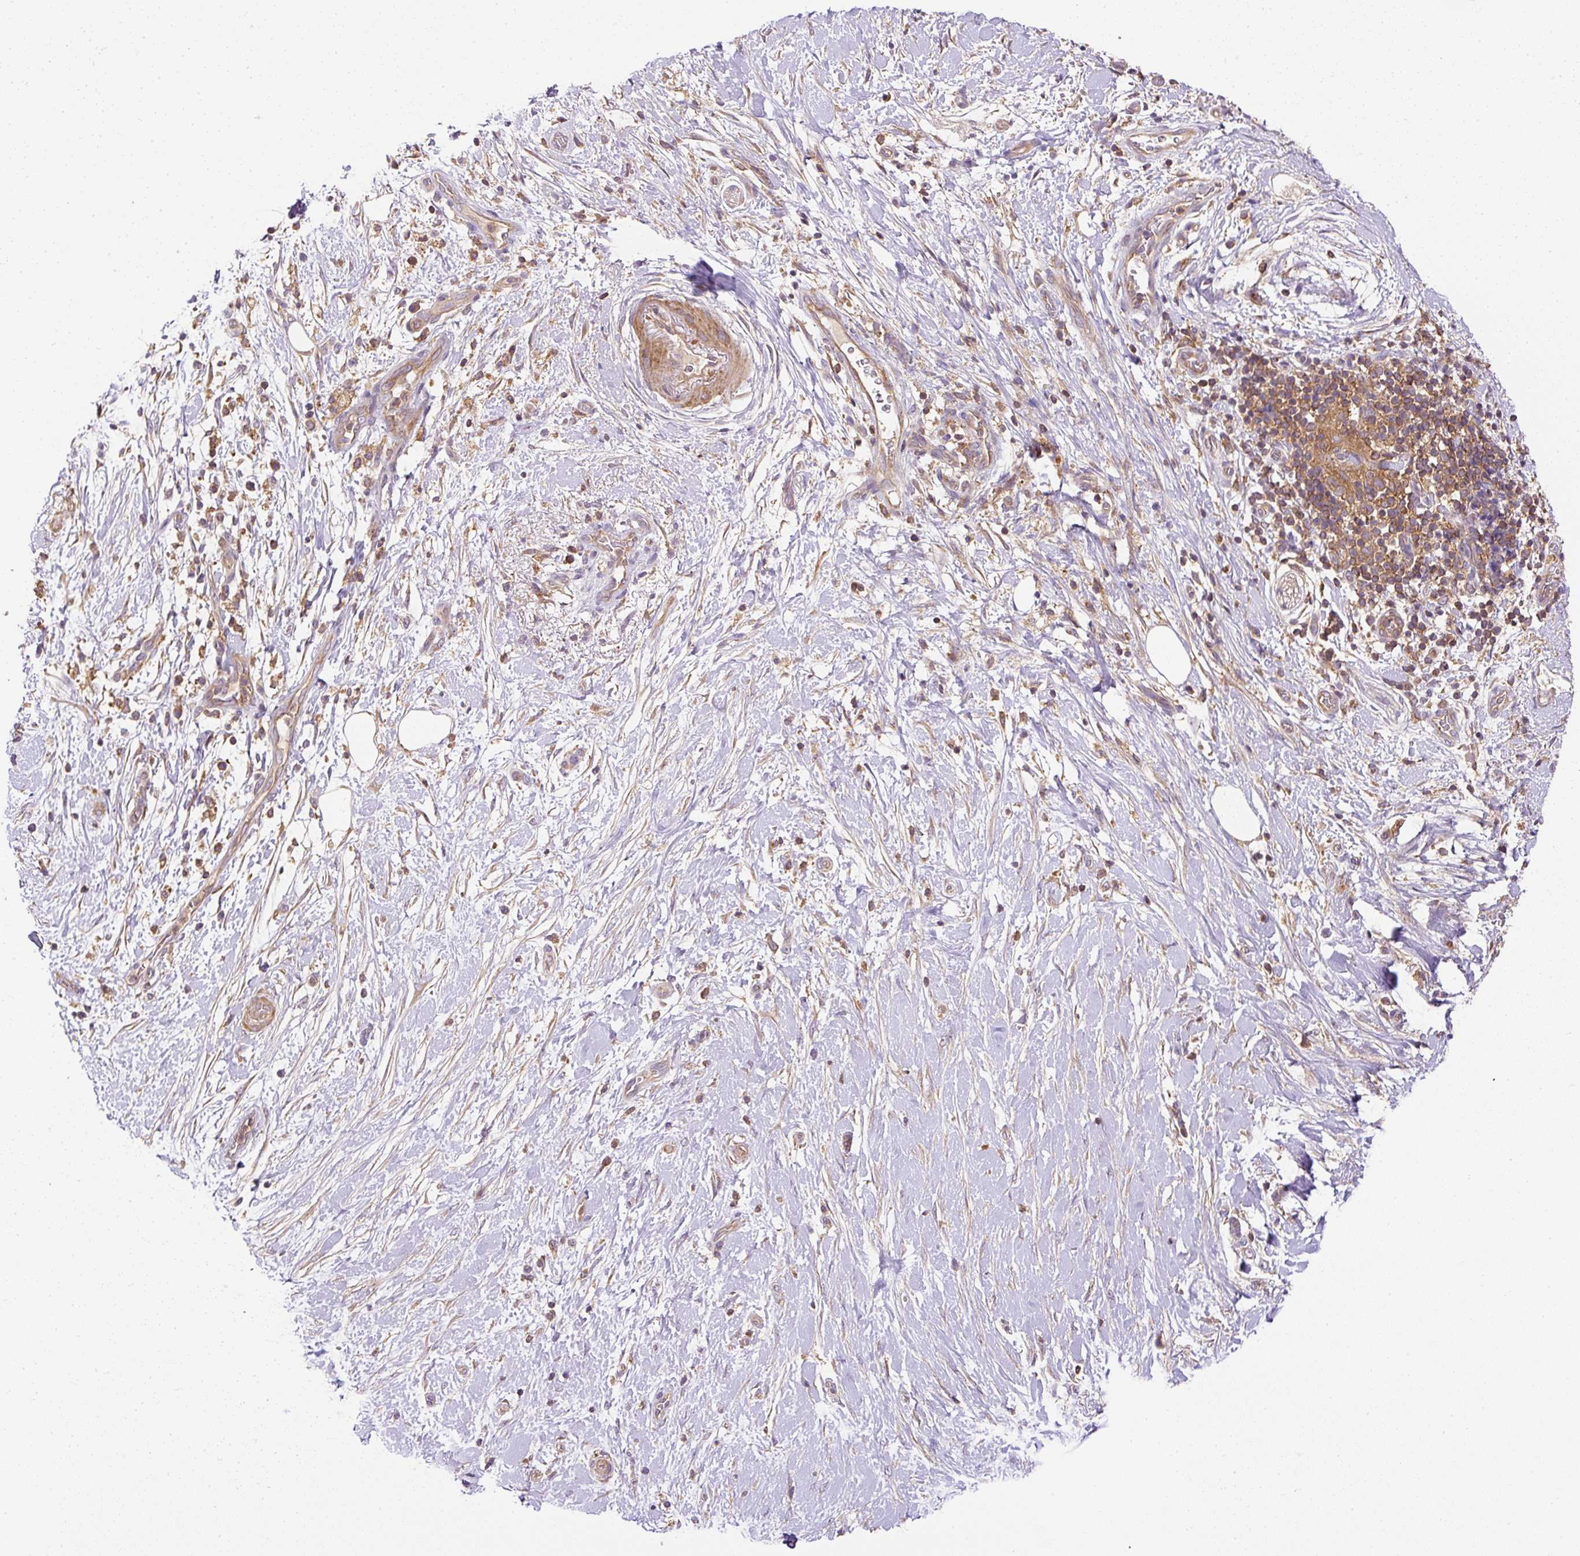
{"staining": {"intensity": "weak", "quantity": ">75%", "location": "cytoplasmic/membranous"}, "tissue": "pancreatic cancer", "cell_type": "Tumor cells", "image_type": "cancer", "snomed": [{"axis": "morphology", "description": "Adenocarcinoma, NOS"}, {"axis": "topography", "description": "Pancreas"}], "caption": "Human pancreatic cancer stained with a brown dye displays weak cytoplasmic/membranous positive staining in approximately >75% of tumor cells.", "gene": "CCDC28A", "patient": {"sex": "female", "age": 72}}